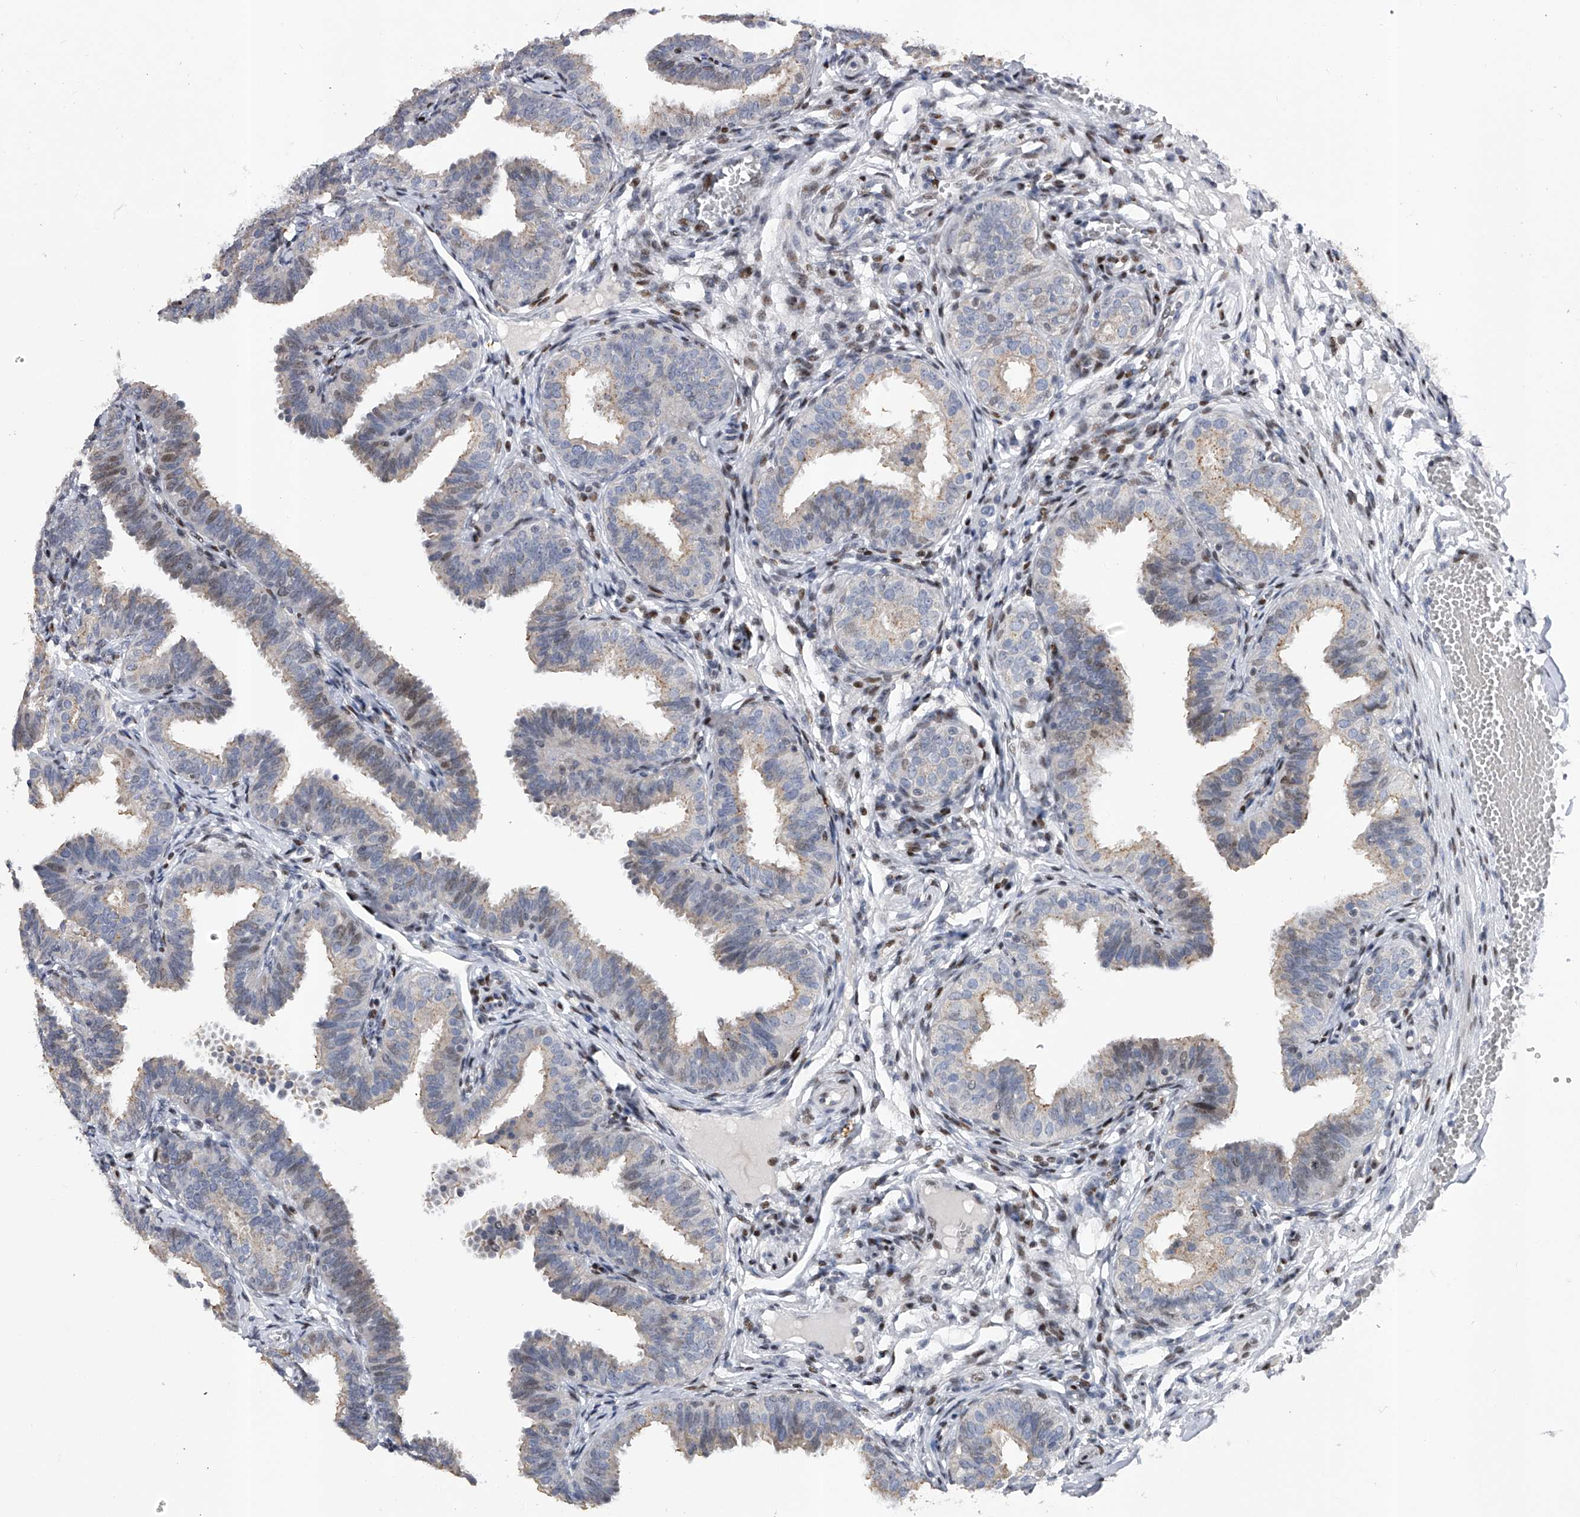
{"staining": {"intensity": "weak", "quantity": "25%-75%", "location": "cytoplasmic/membranous,nuclear"}, "tissue": "fallopian tube", "cell_type": "Glandular cells", "image_type": "normal", "snomed": [{"axis": "morphology", "description": "Normal tissue, NOS"}, {"axis": "topography", "description": "Fallopian tube"}], "caption": "Fallopian tube stained with immunohistochemistry exhibits weak cytoplasmic/membranous,nuclear positivity in approximately 25%-75% of glandular cells. (Brightfield microscopy of DAB IHC at high magnification).", "gene": "RWDD2A", "patient": {"sex": "female", "age": 35}}